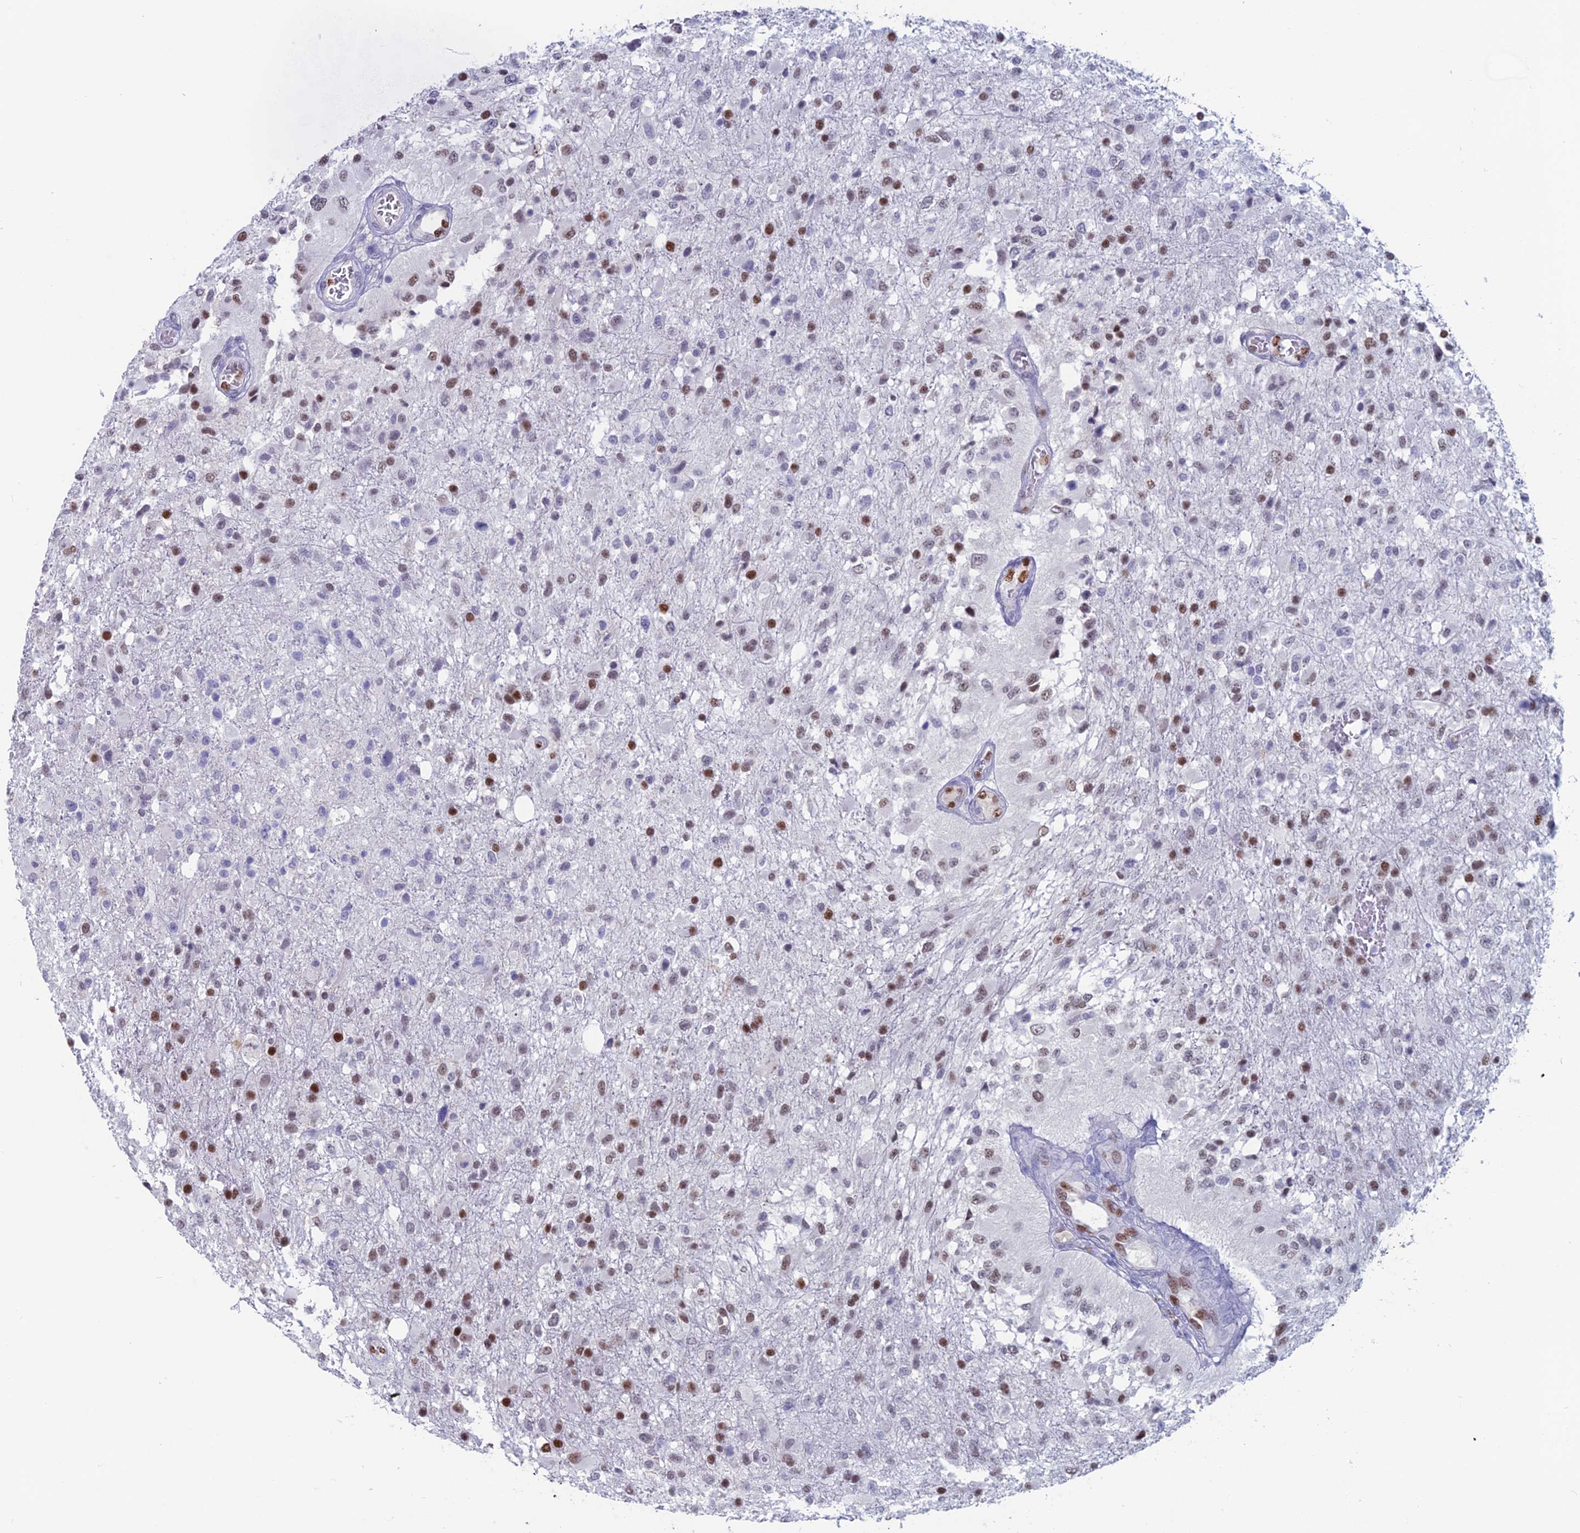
{"staining": {"intensity": "moderate", "quantity": "25%-75%", "location": "nuclear"}, "tissue": "glioma", "cell_type": "Tumor cells", "image_type": "cancer", "snomed": [{"axis": "morphology", "description": "Glioma, malignant, High grade"}, {"axis": "topography", "description": "Brain"}], "caption": "Immunohistochemistry (IHC) photomicrograph of neoplastic tissue: malignant glioma (high-grade) stained using IHC reveals medium levels of moderate protein expression localized specifically in the nuclear of tumor cells, appearing as a nuclear brown color.", "gene": "NOL4L", "patient": {"sex": "female", "age": 74}}